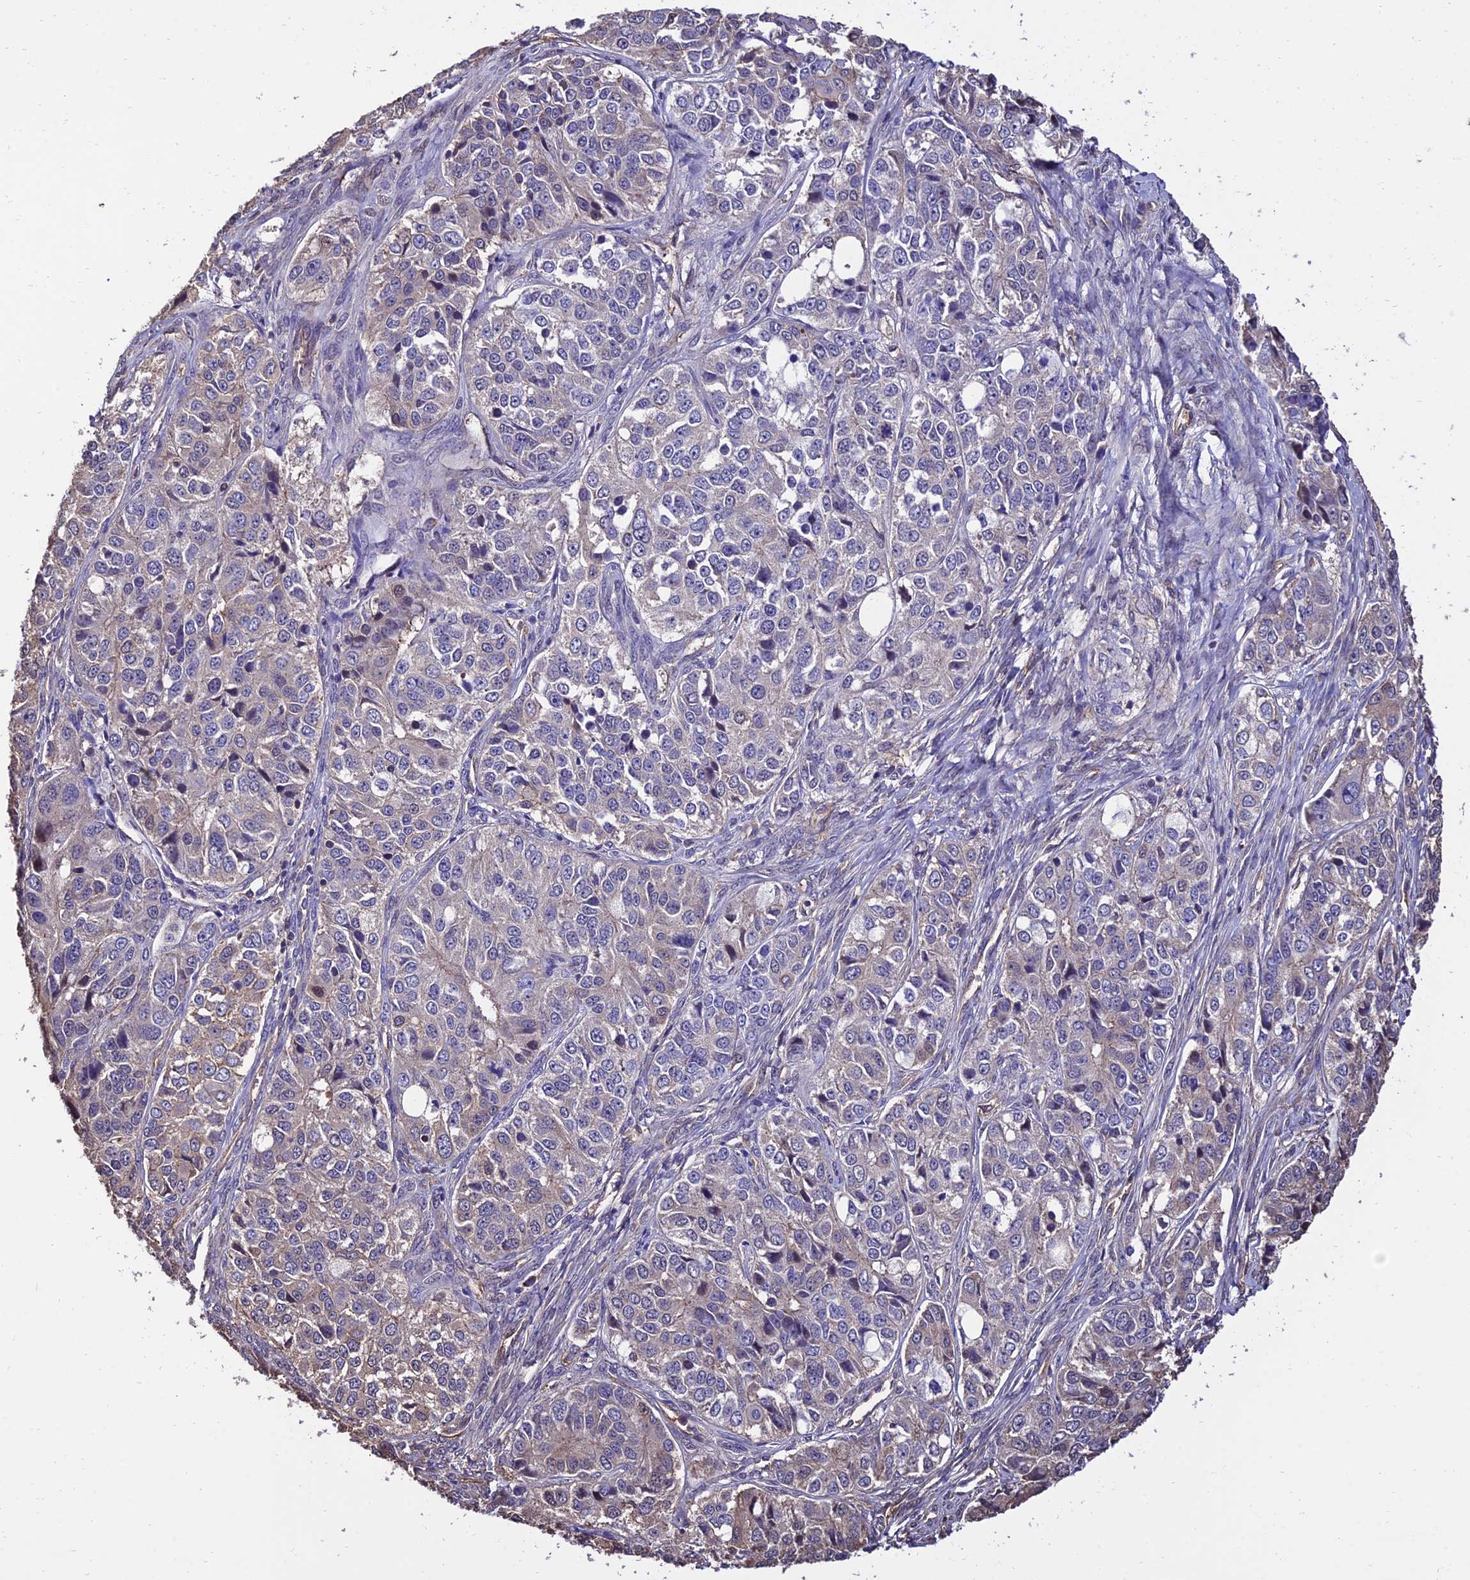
{"staining": {"intensity": "weak", "quantity": "<25%", "location": "cytoplasmic/membranous"}, "tissue": "ovarian cancer", "cell_type": "Tumor cells", "image_type": "cancer", "snomed": [{"axis": "morphology", "description": "Carcinoma, endometroid"}, {"axis": "topography", "description": "Ovary"}], "caption": "A histopathology image of endometroid carcinoma (ovarian) stained for a protein demonstrates no brown staining in tumor cells. The staining was performed using DAB (3,3'-diaminobenzidine) to visualize the protein expression in brown, while the nuclei were stained in blue with hematoxylin (Magnification: 20x).", "gene": "CALM2", "patient": {"sex": "female", "age": 51}}